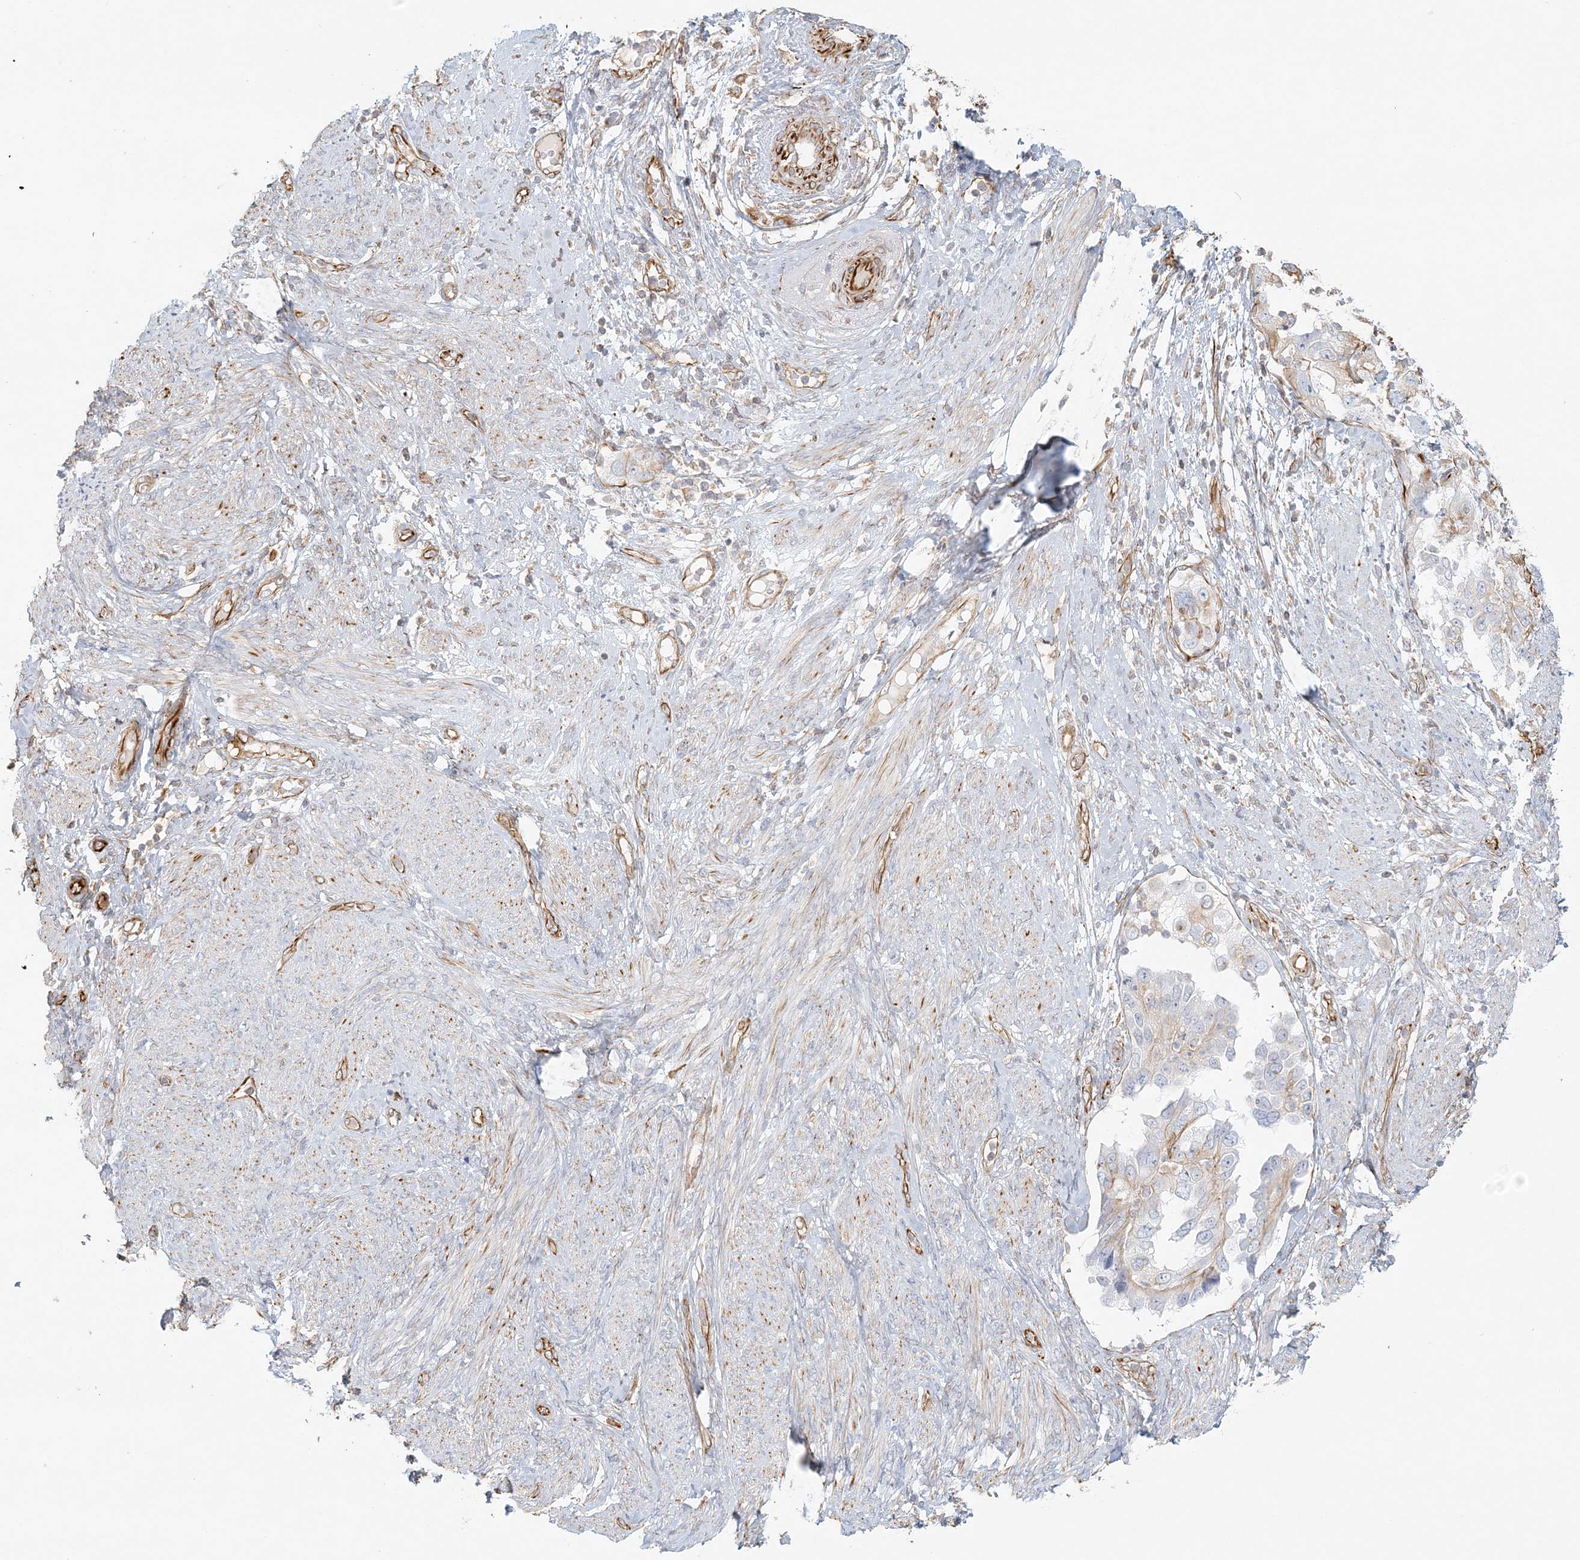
{"staining": {"intensity": "negative", "quantity": "none", "location": "none"}, "tissue": "endometrial cancer", "cell_type": "Tumor cells", "image_type": "cancer", "snomed": [{"axis": "morphology", "description": "Adenocarcinoma, NOS"}, {"axis": "topography", "description": "Endometrium"}], "caption": "Adenocarcinoma (endometrial) was stained to show a protein in brown. There is no significant staining in tumor cells. (DAB immunohistochemistry (IHC) visualized using brightfield microscopy, high magnification).", "gene": "DMRTB1", "patient": {"sex": "female", "age": 85}}